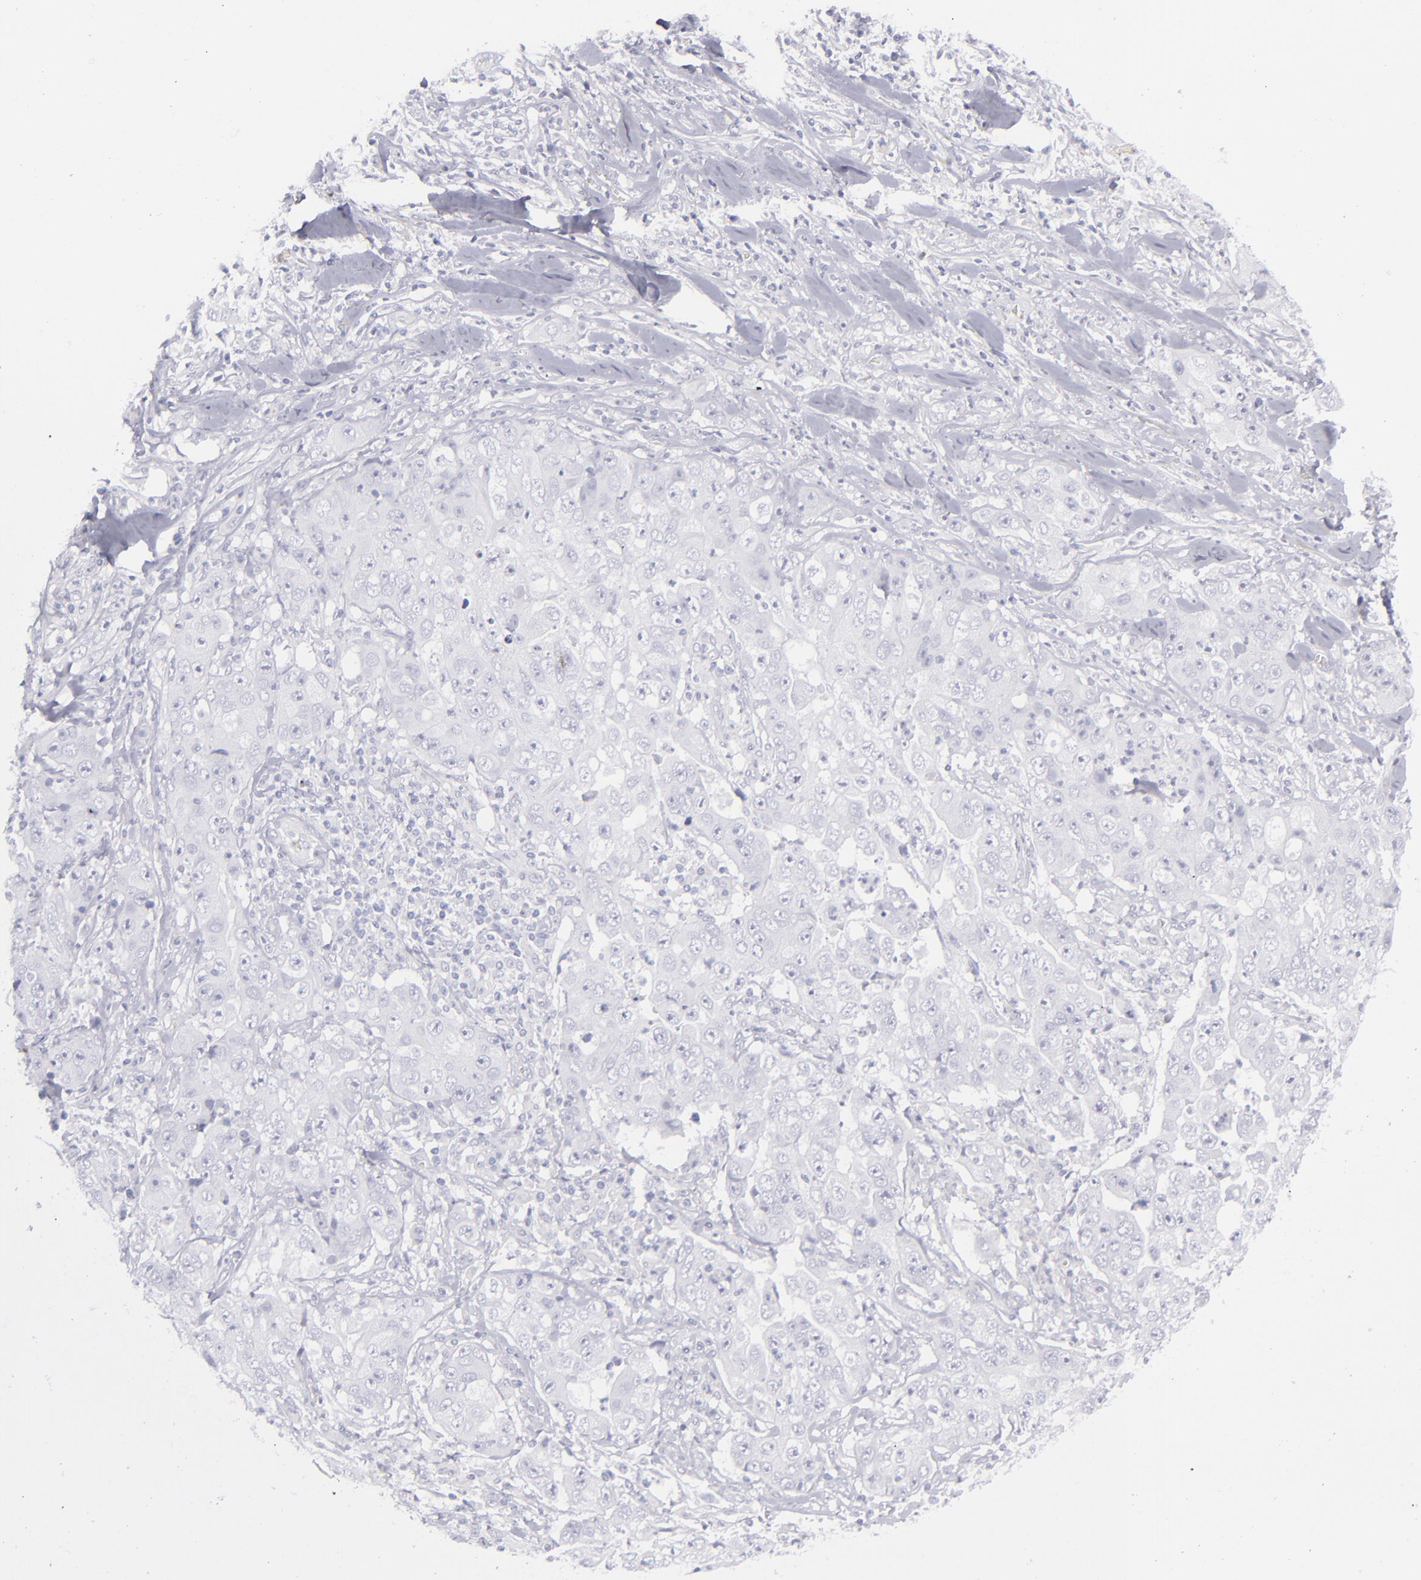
{"staining": {"intensity": "negative", "quantity": "none", "location": "none"}, "tissue": "lung cancer", "cell_type": "Tumor cells", "image_type": "cancer", "snomed": [{"axis": "morphology", "description": "Squamous cell carcinoma, NOS"}, {"axis": "topography", "description": "Lung"}], "caption": "Immunohistochemistry (IHC) image of human lung squamous cell carcinoma stained for a protein (brown), which shows no staining in tumor cells.", "gene": "CD22", "patient": {"sex": "male", "age": 64}}